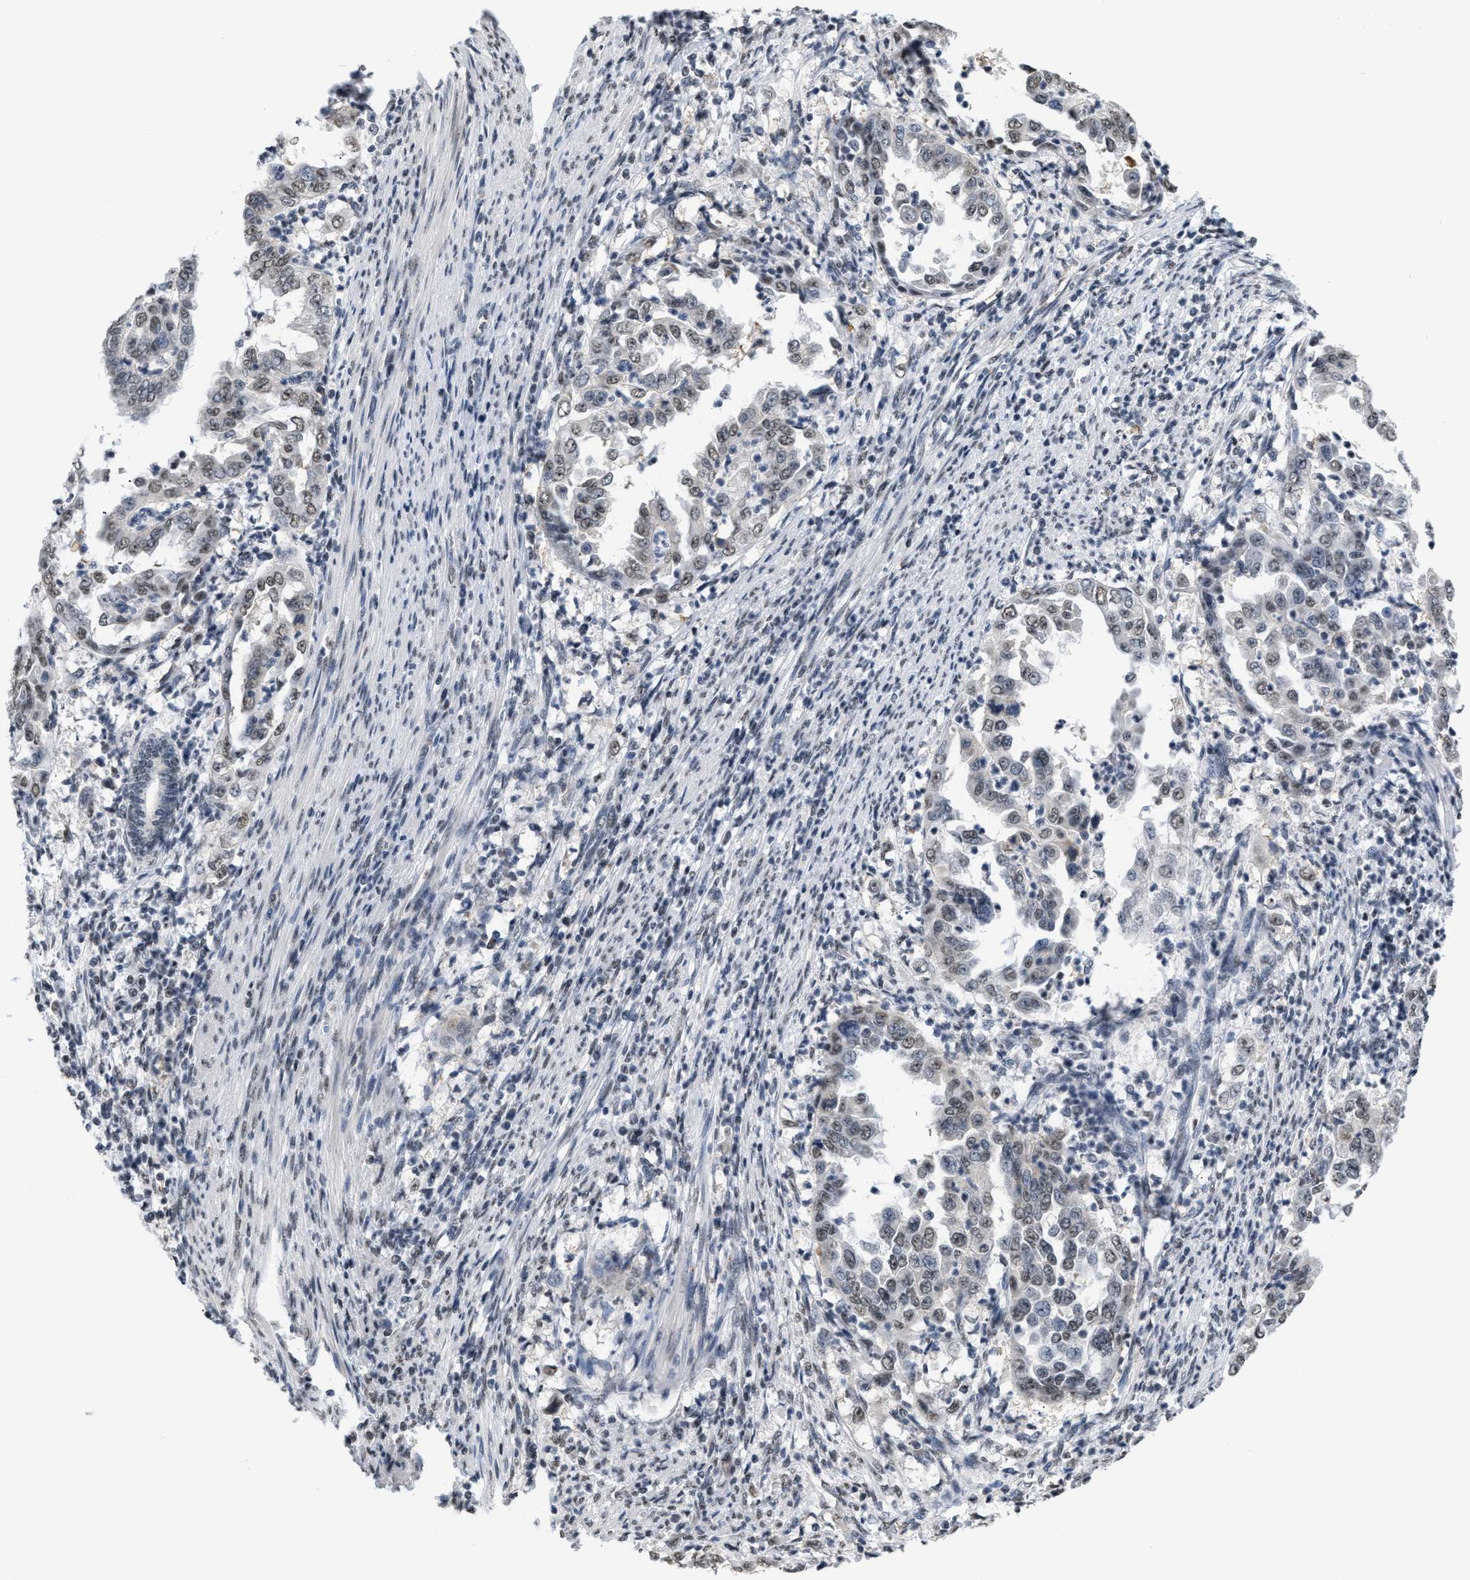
{"staining": {"intensity": "weak", "quantity": ">75%", "location": "nuclear"}, "tissue": "endometrial cancer", "cell_type": "Tumor cells", "image_type": "cancer", "snomed": [{"axis": "morphology", "description": "Adenocarcinoma, NOS"}, {"axis": "topography", "description": "Endometrium"}], "caption": "Tumor cells exhibit weak nuclear staining in approximately >75% of cells in adenocarcinoma (endometrial).", "gene": "RAF1", "patient": {"sex": "female", "age": 85}}